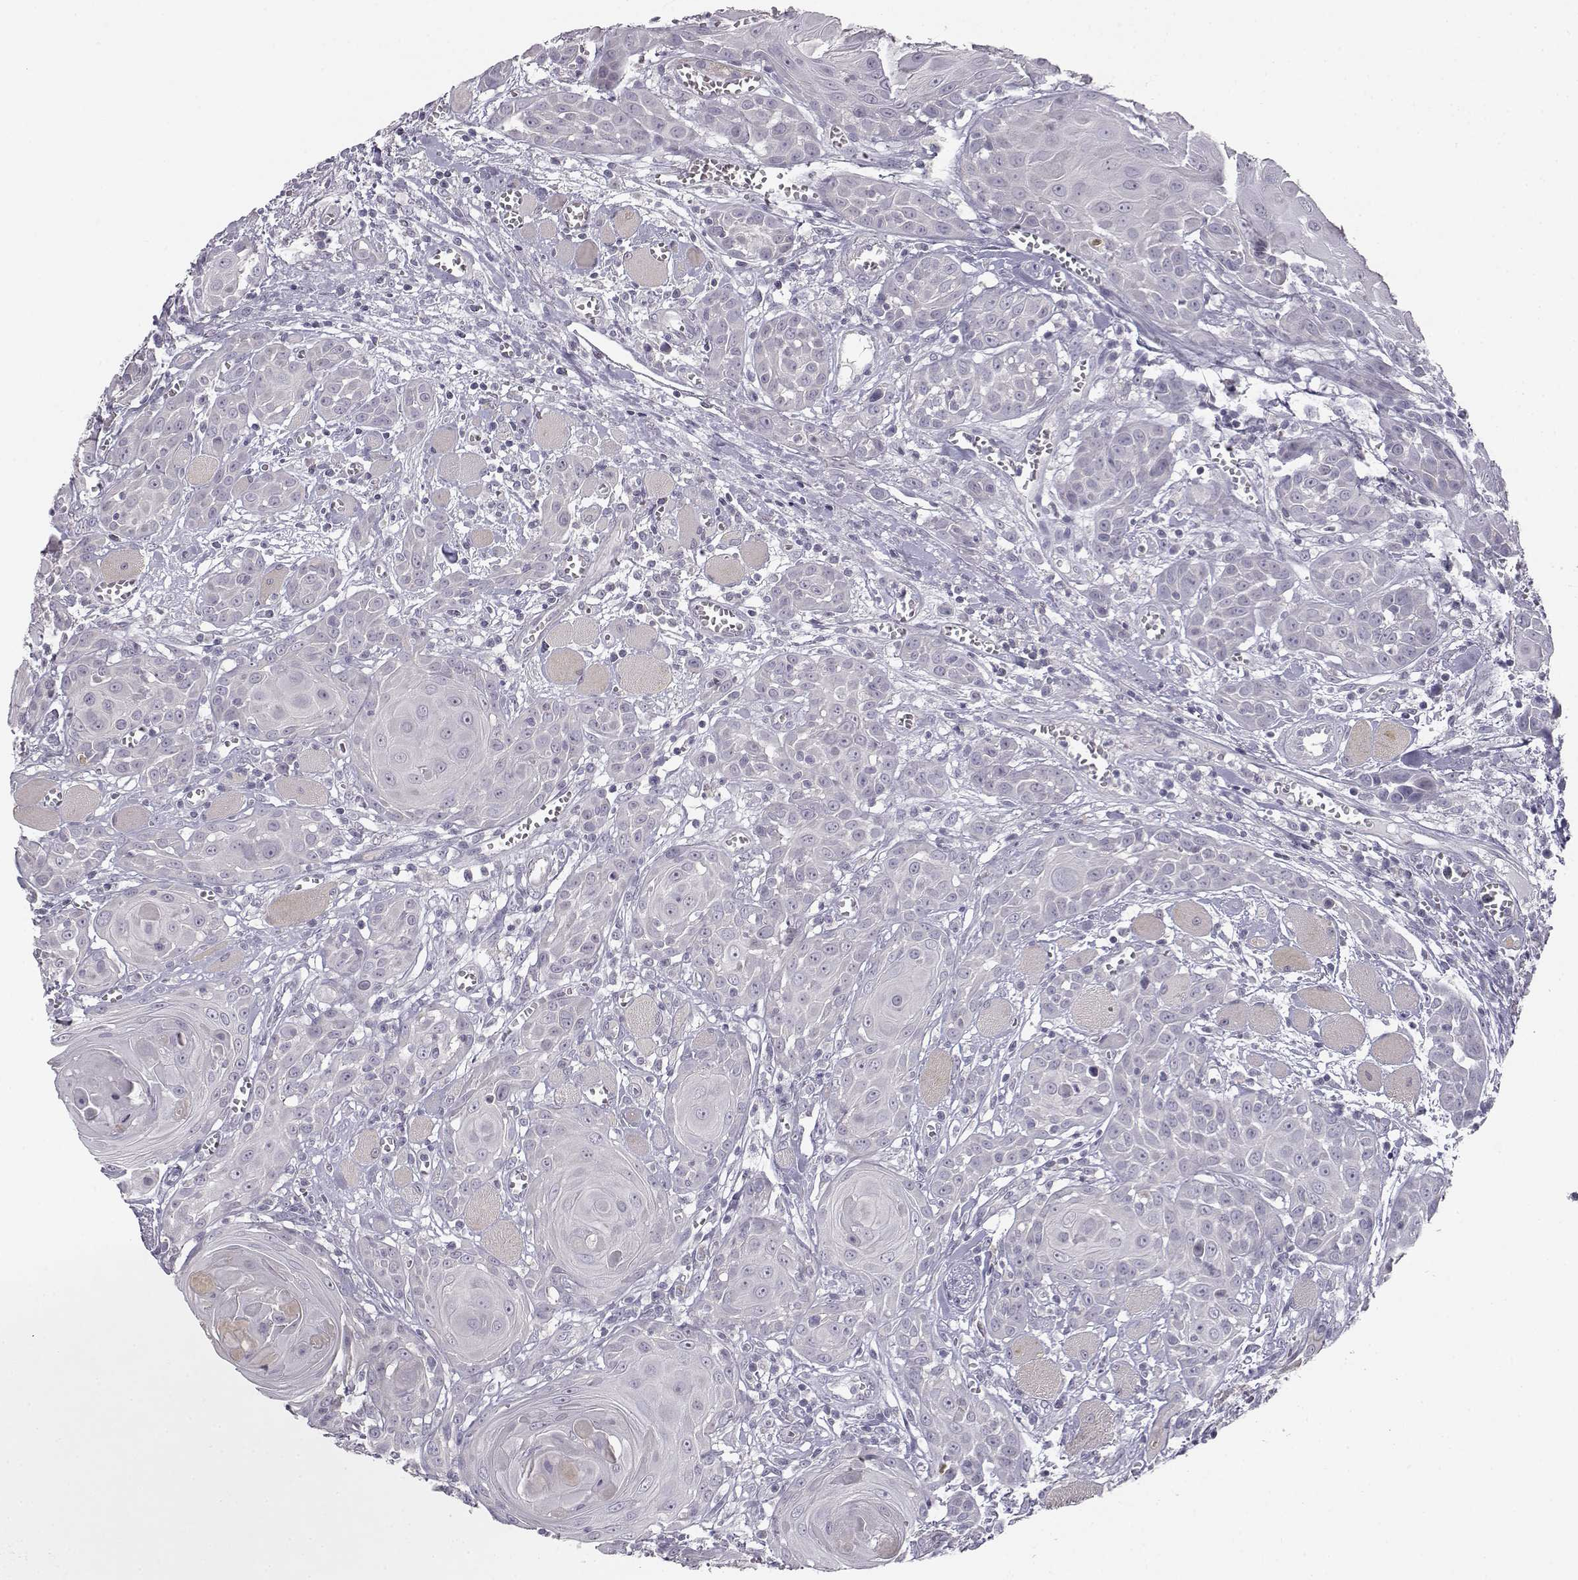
{"staining": {"intensity": "negative", "quantity": "none", "location": "none"}, "tissue": "head and neck cancer", "cell_type": "Tumor cells", "image_type": "cancer", "snomed": [{"axis": "morphology", "description": "Squamous cell carcinoma, NOS"}, {"axis": "topography", "description": "Head-Neck"}], "caption": "IHC of human head and neck squamous cell carcinoma shows no staining in tumor cells. The staining was performed using DAB (3,3'-diaminobenzidine) to visualize the protein expression in brown, while the nuclei were stained in blue with hematoxylin (Magnification: 20x).", "gene": "MYCBPAP", "patient": {"sex": "female", "age": 80}}